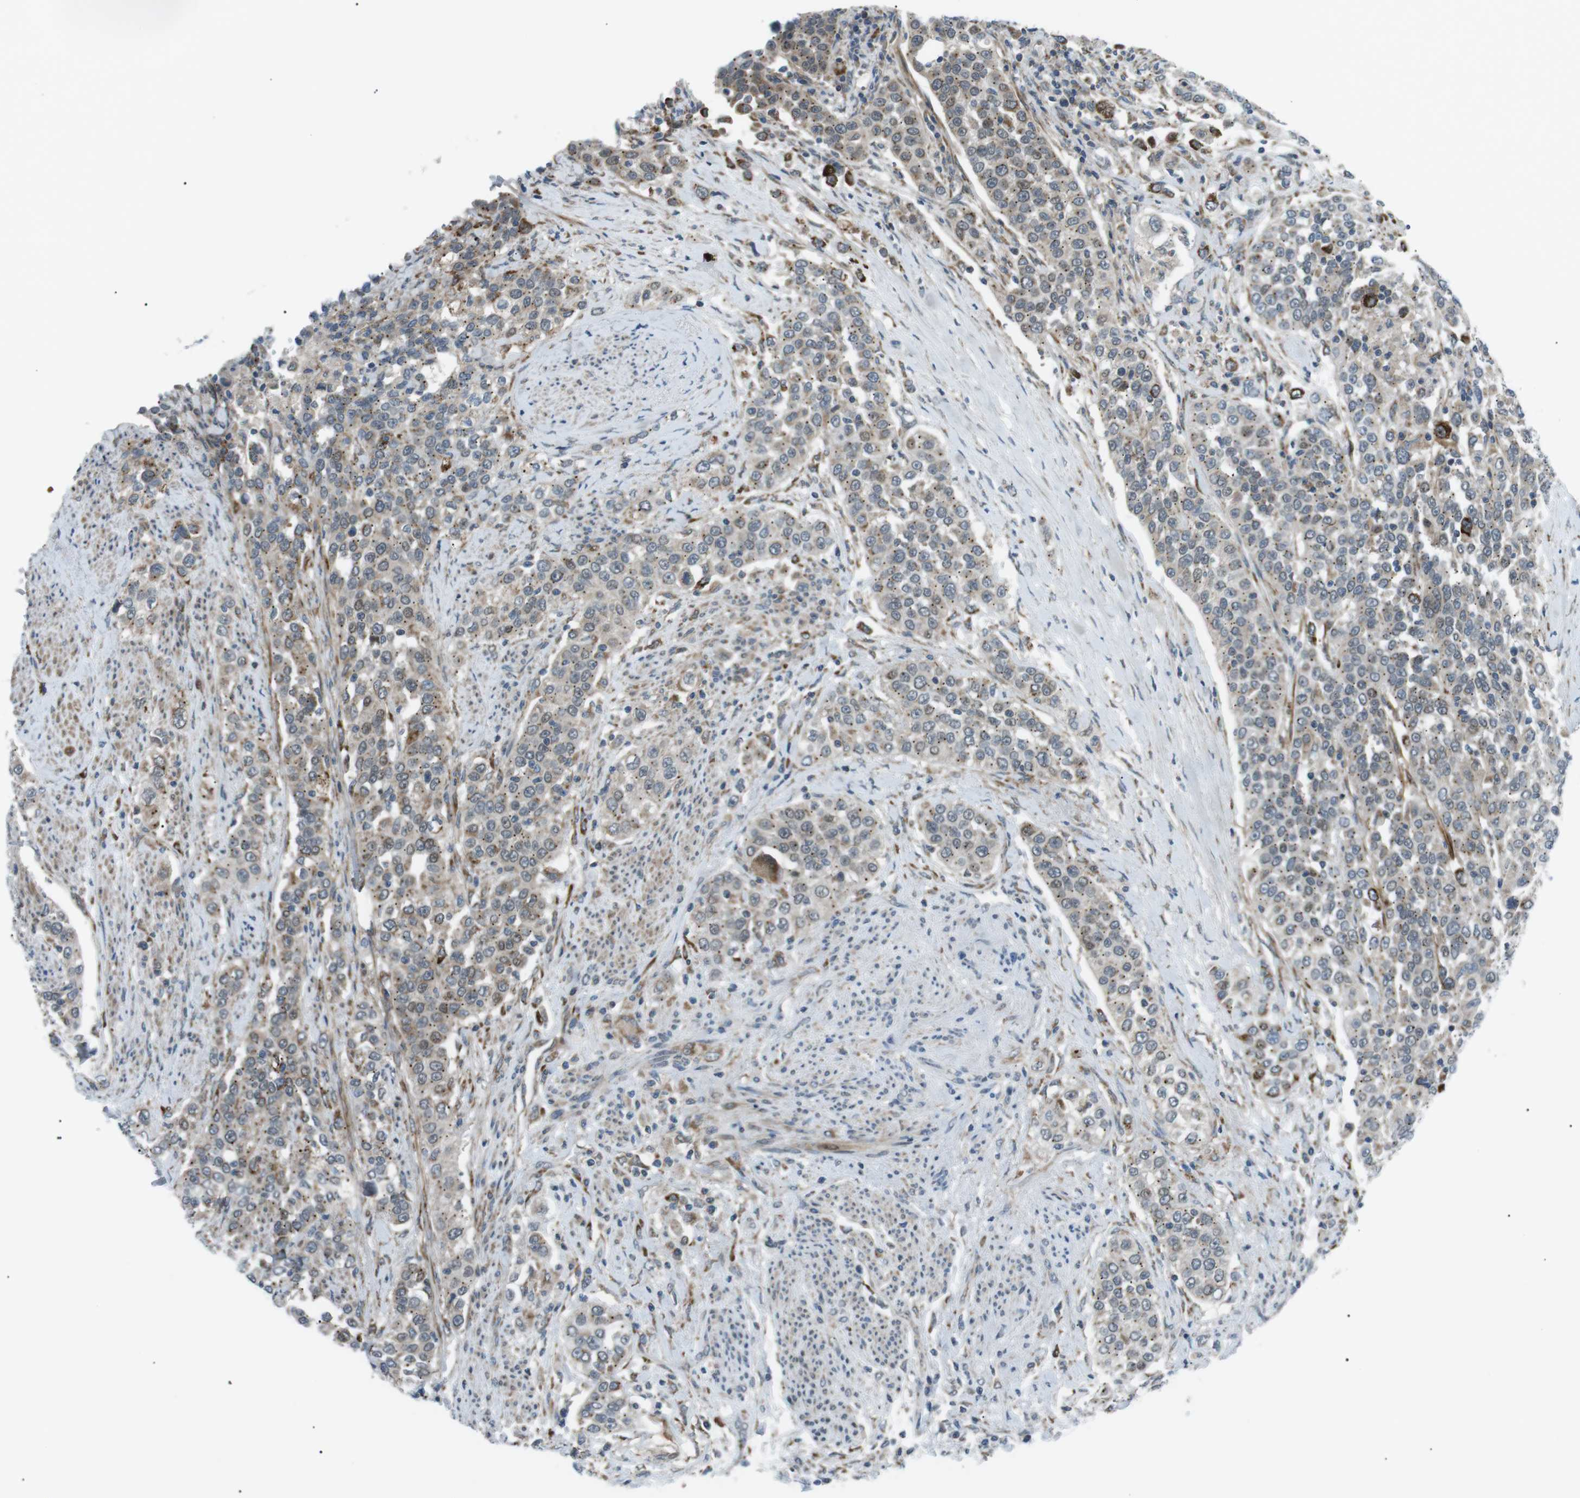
{"staining": {"intensity": "weak", "quantity": ">75%", "location": "cytoplasmic/membranous"}, "tissue": "urothelial cancer", "cell_type": "Tumor cells", "image_type": "cancer", "snomed": [{"axis": "morphology", "description": "Urothelial carcinoma, High grade"}, {"axis": "topography", "description": "Urinary bladder"}], "caption": "This image exhibits immunohistochemistry (IHC) staining of urothelial carcinoma (high-grade), with low weak cytoplasmic/membranous expression in approximately >75% of tumor cells.", "gene": "ARID5B", "patient": {"sex": "female", "age": 80}}